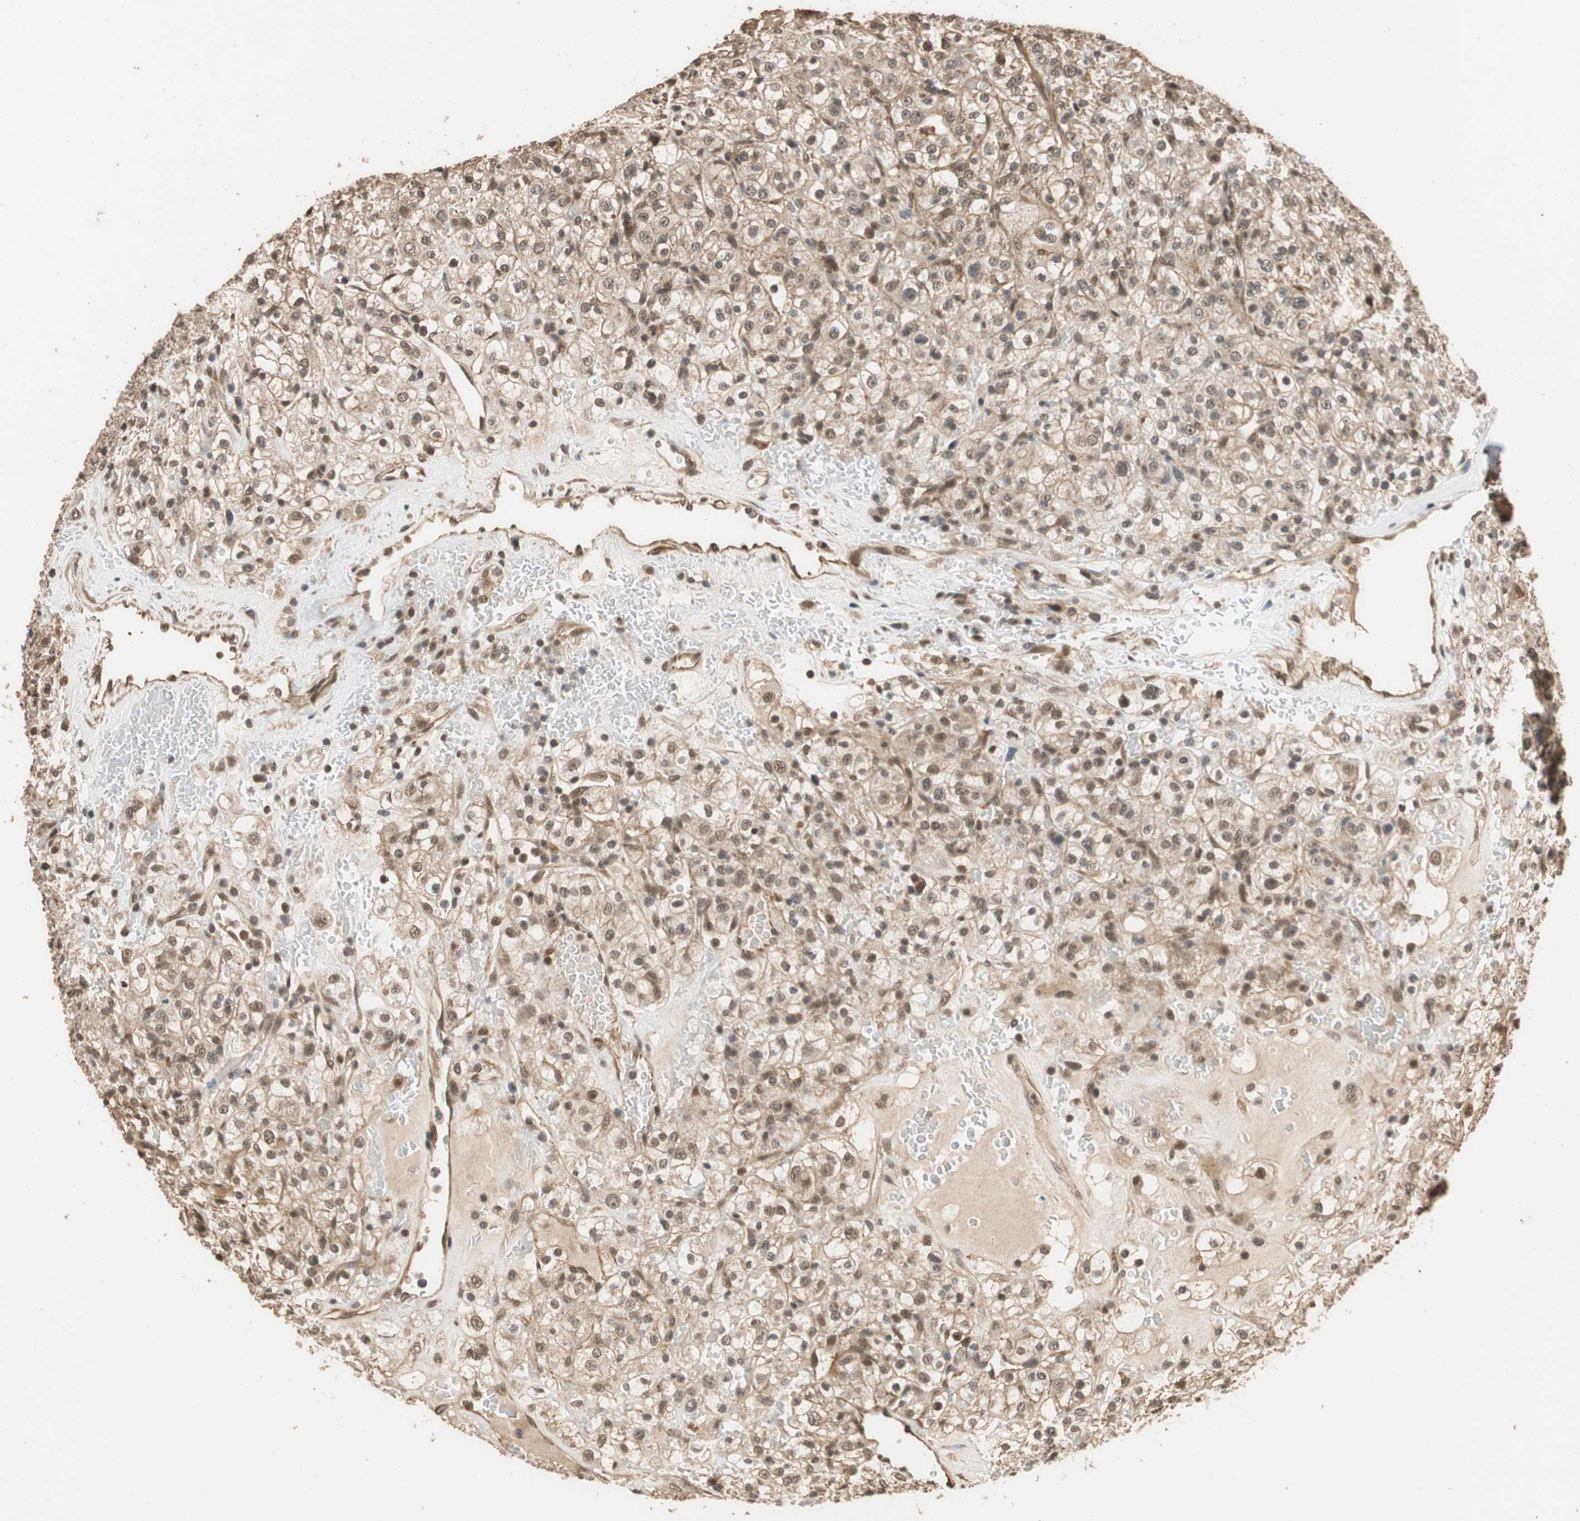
{"staining": {"intensity": "moderate", "quantity": ">75%", "location": "cytoplasmic/membranous,nuclear"}, "tissue": "renal cancer", "cell_type": "Tumor cells", "image_type": "cancer", "snomed": [{"axis": "morphology", "description": "Normal tissue, NOS"}, {"axis": "morphology", "description": "Adenocarcinoma, NOS"}, {"axis": "topography", "description": "Kidney"}], "caption": "Tumor cells display medium levels of moderate cytoplasmic/membranous and nuclear positivity in approximately >75% of cells in adenocarcinoma (renal).", "gene": "CDC5L", "patient": {"sex": "female", "age": 72}}